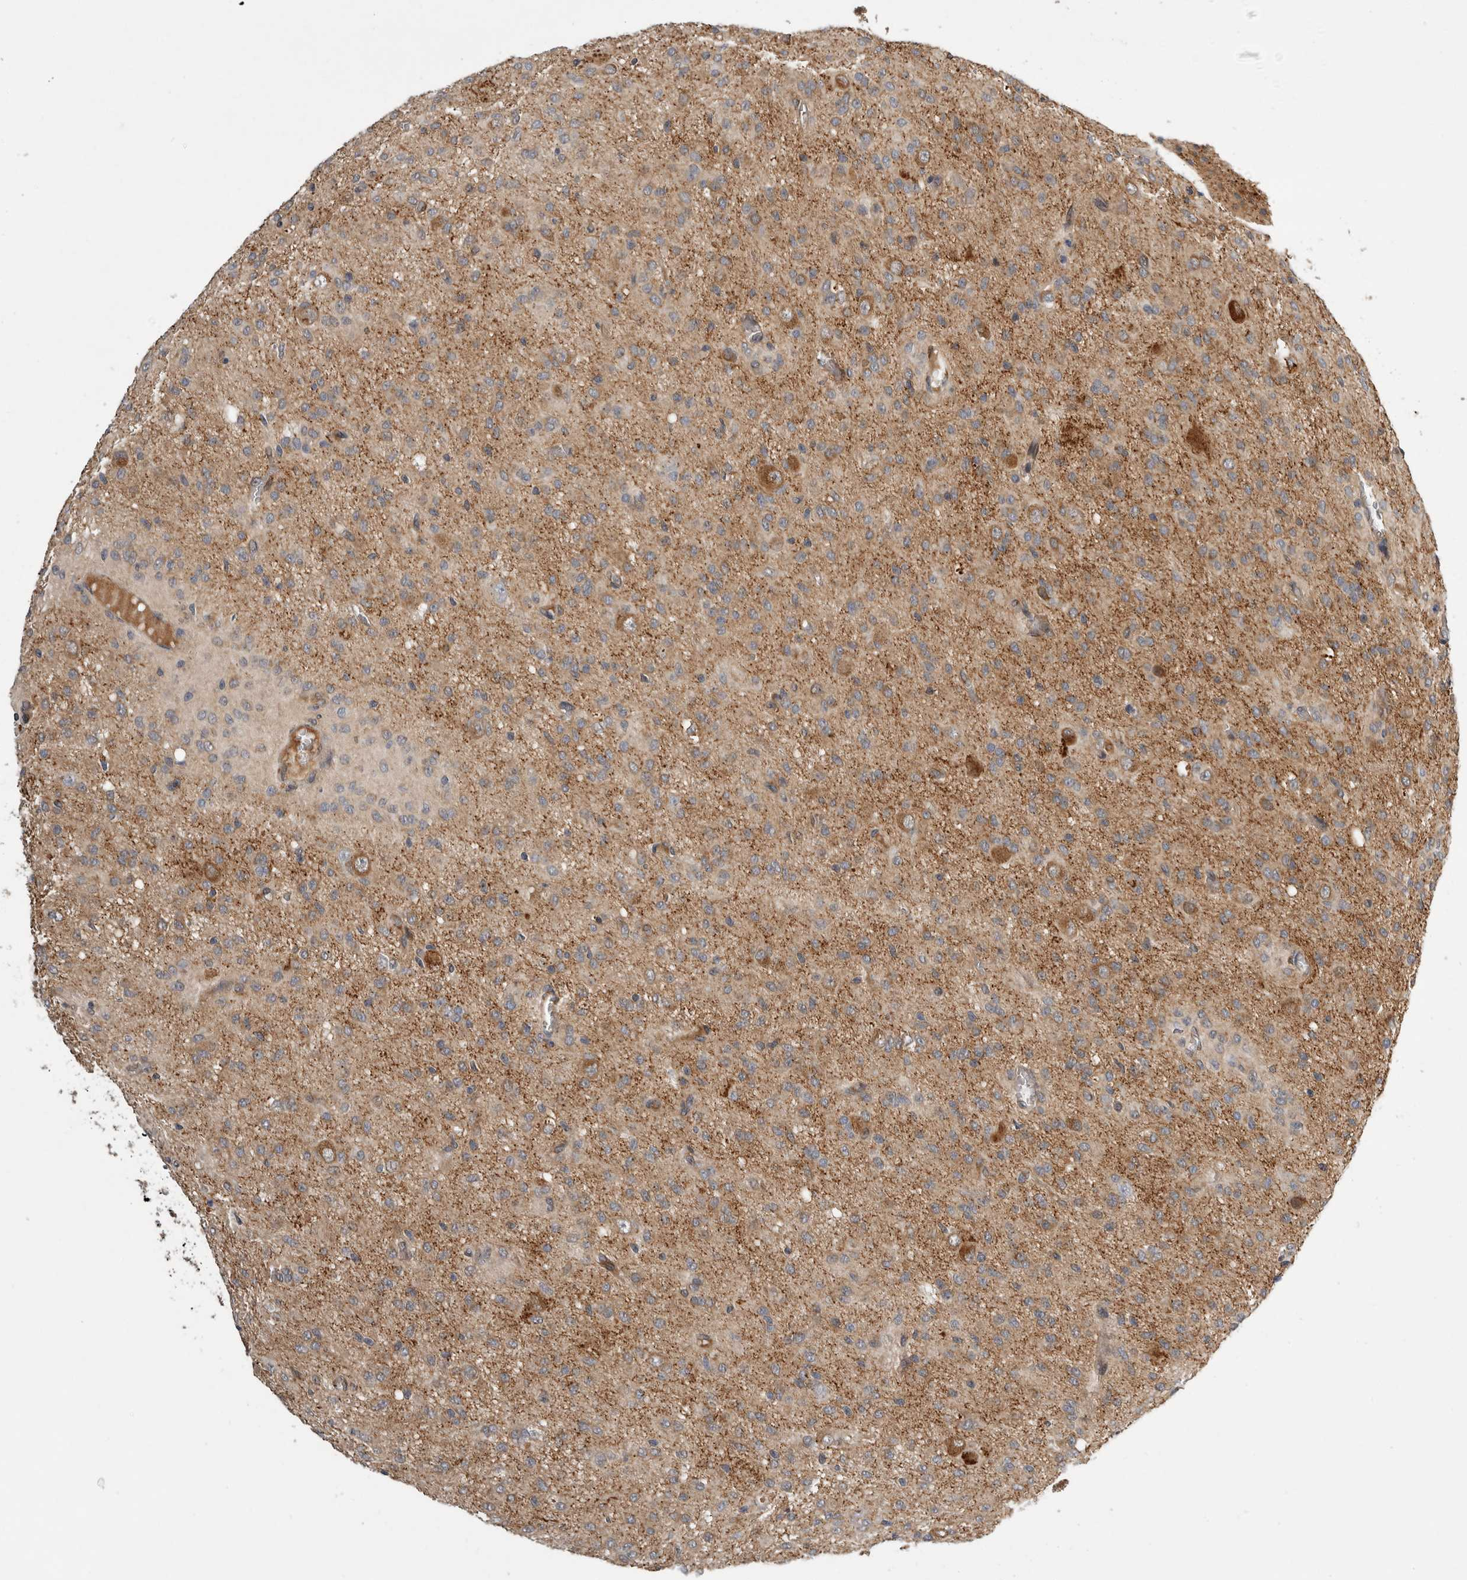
{"staining": {"intensity": "moderate", "quantity": "<25%", "location": "cytoplasmic/membranous"}, "tissue": "glioma", "cell_type": "Tumor cells", "image_type": "cancer", "snomed": [{"axis": "morphology", "description": "Glioma, malignant, High grade"}, {"axis": "topography", "description": "Brain"}], "caption": "Immunohistochemistry of human glioma exhibits low levels of moderate cytoplasmic/membranous expression in about <25% of tumor cells. The protein is stained brown, and the nuclei are stained in blue (DAB (3,3'-diaminobenzidine) IHC with brightfield microscopy, high magnification).", "gene": "APOL2", "patient": {"sex": "female", "age": 59}}